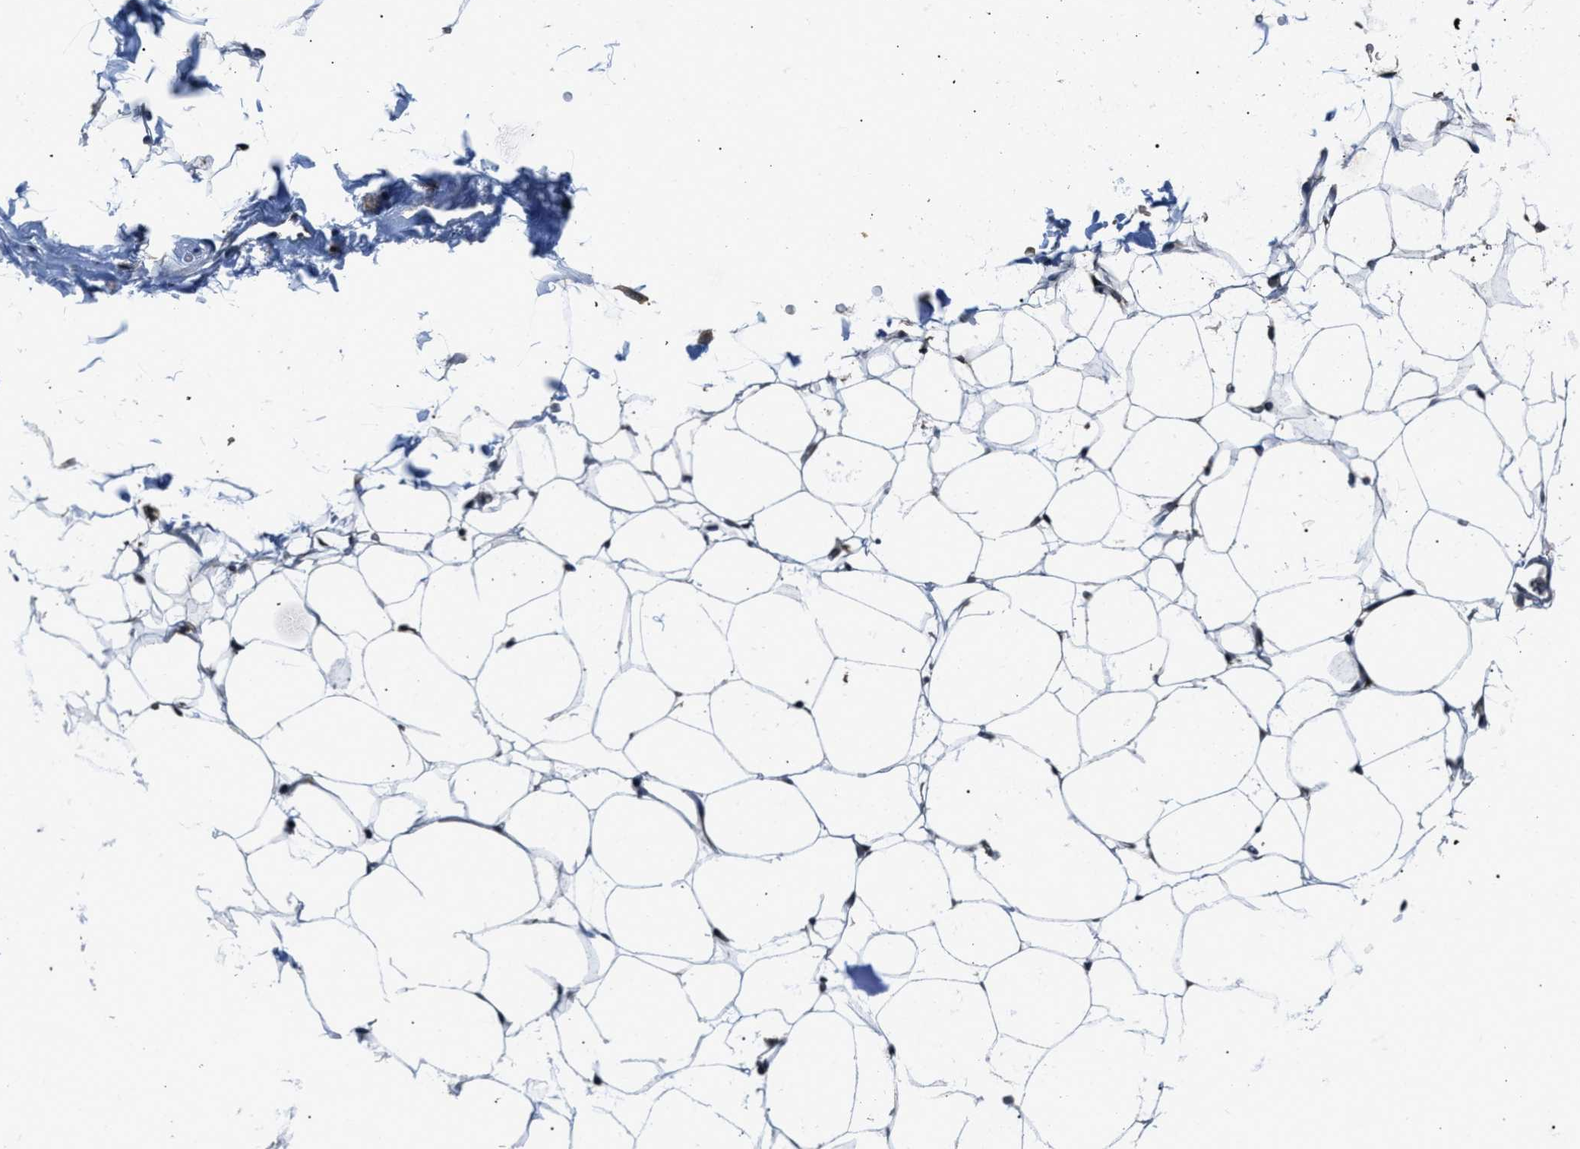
{"staining": {"intensity": "weak", "quantity": ">75%", "location": "nuclear"}, "tissue": "adipose tissue", "cell_type": "Adipocytes", "image_type": "normal", "snomed": [{"axis": "morphology", "description": "Normal tissue, NOS"}, {"axis": "topography", "description": "Breast"}, {"axis": "topography", "description": "Soft tissue"}], "caption": "Adipose tissue stained for a protein (brown) exhibits weak nuclear positive expression in approximately >75% of adipocytes.", "gene": "RBM33", "patient": {"sex": "female", "age": 75}}